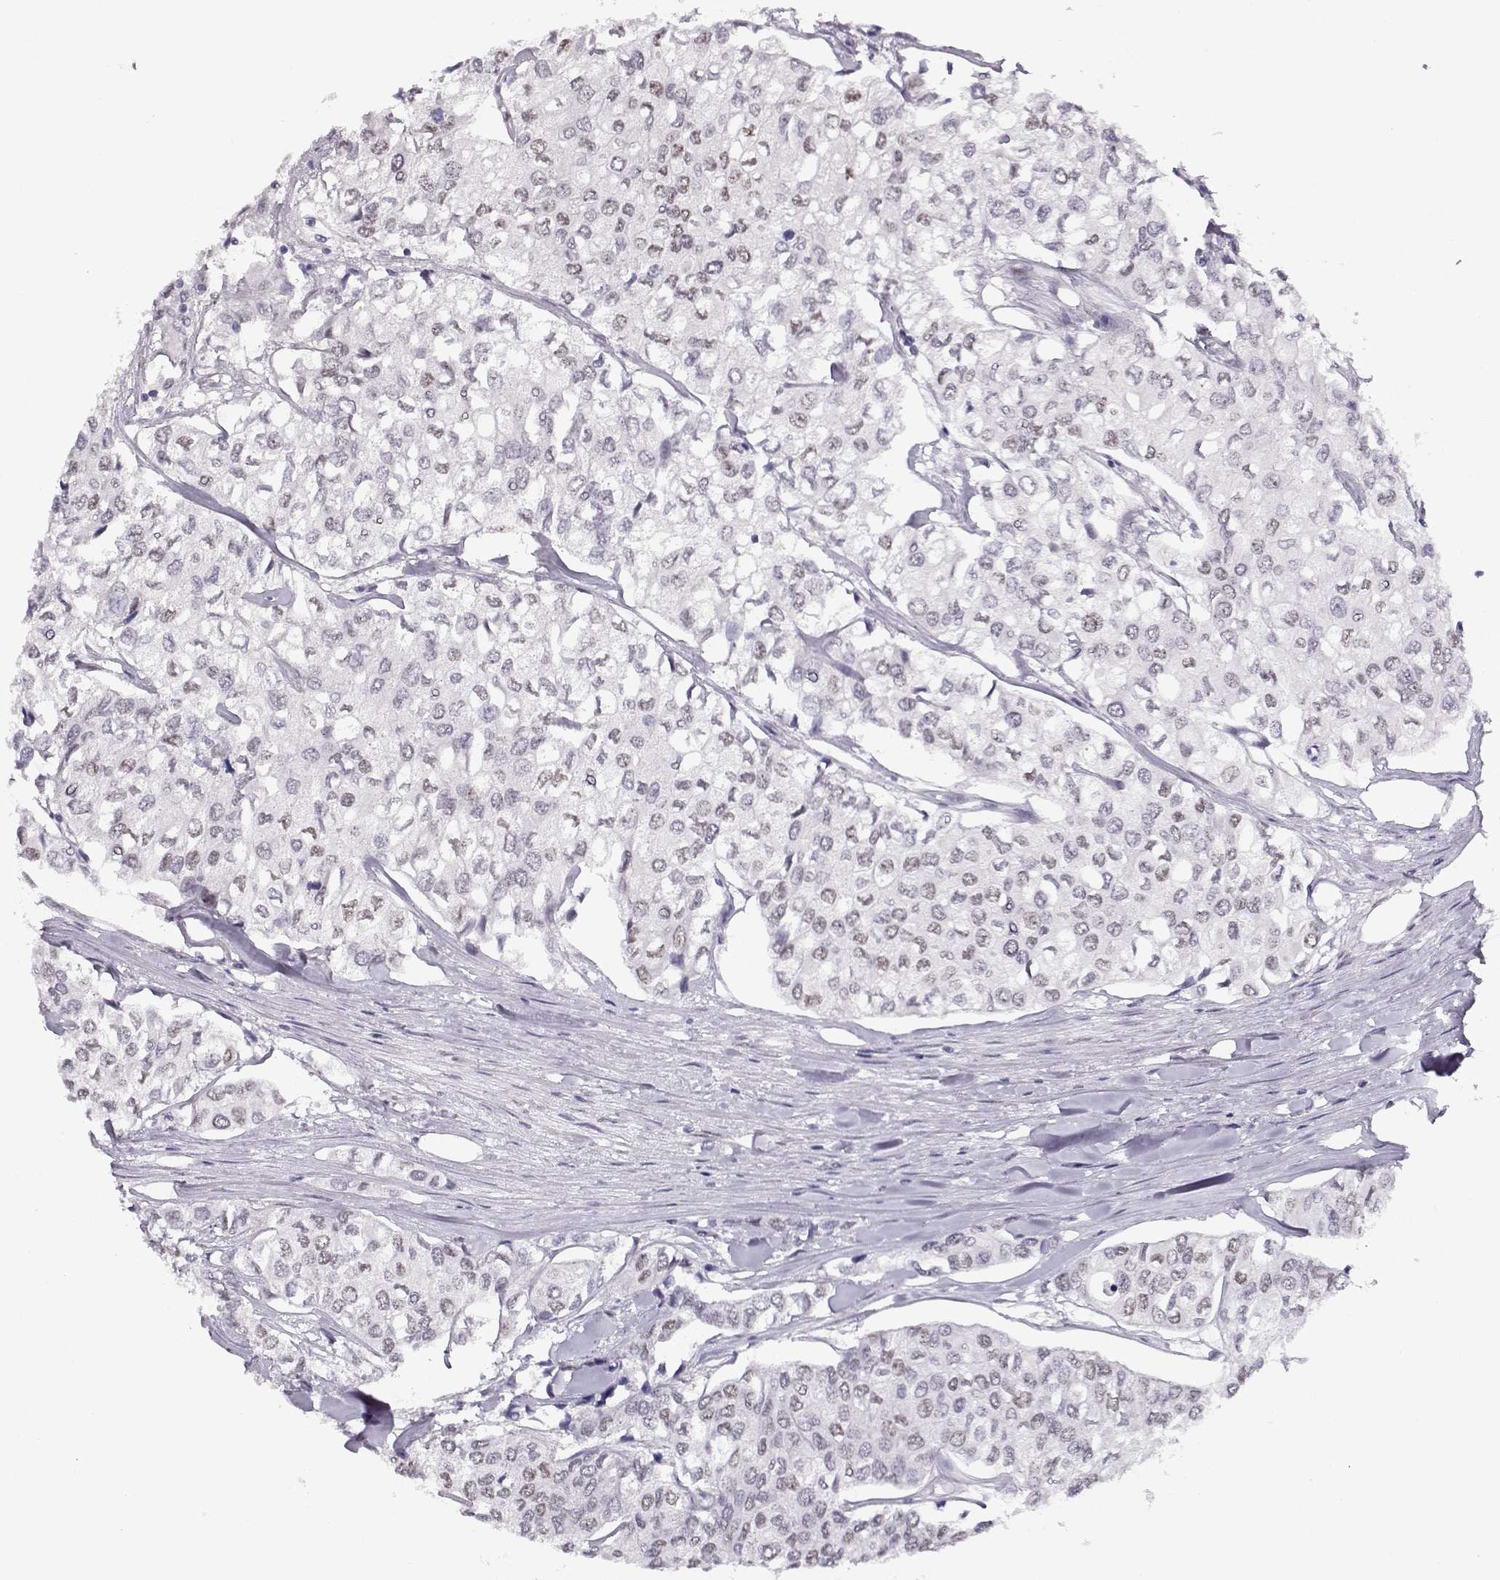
{"staining": {"intensity": "negative", "quantity": "none", "location": "none"}, "tissue": "urothelial cancer", "cell_type": "Tumor cells", "image_type": "cancer", "snomed": [{"axis": "morphology", "description": "Urothelial carcinoma, High grade"}, {"axis": "topography", "description": "Urinary bladder"}], "caption": "Immunohistochemical staining of urothelial carcinoma (high-grade) demonstrates no significant positivity in tumor cells.", "gene": "POLI", "patient": {"sex": "male", "age": 73}}